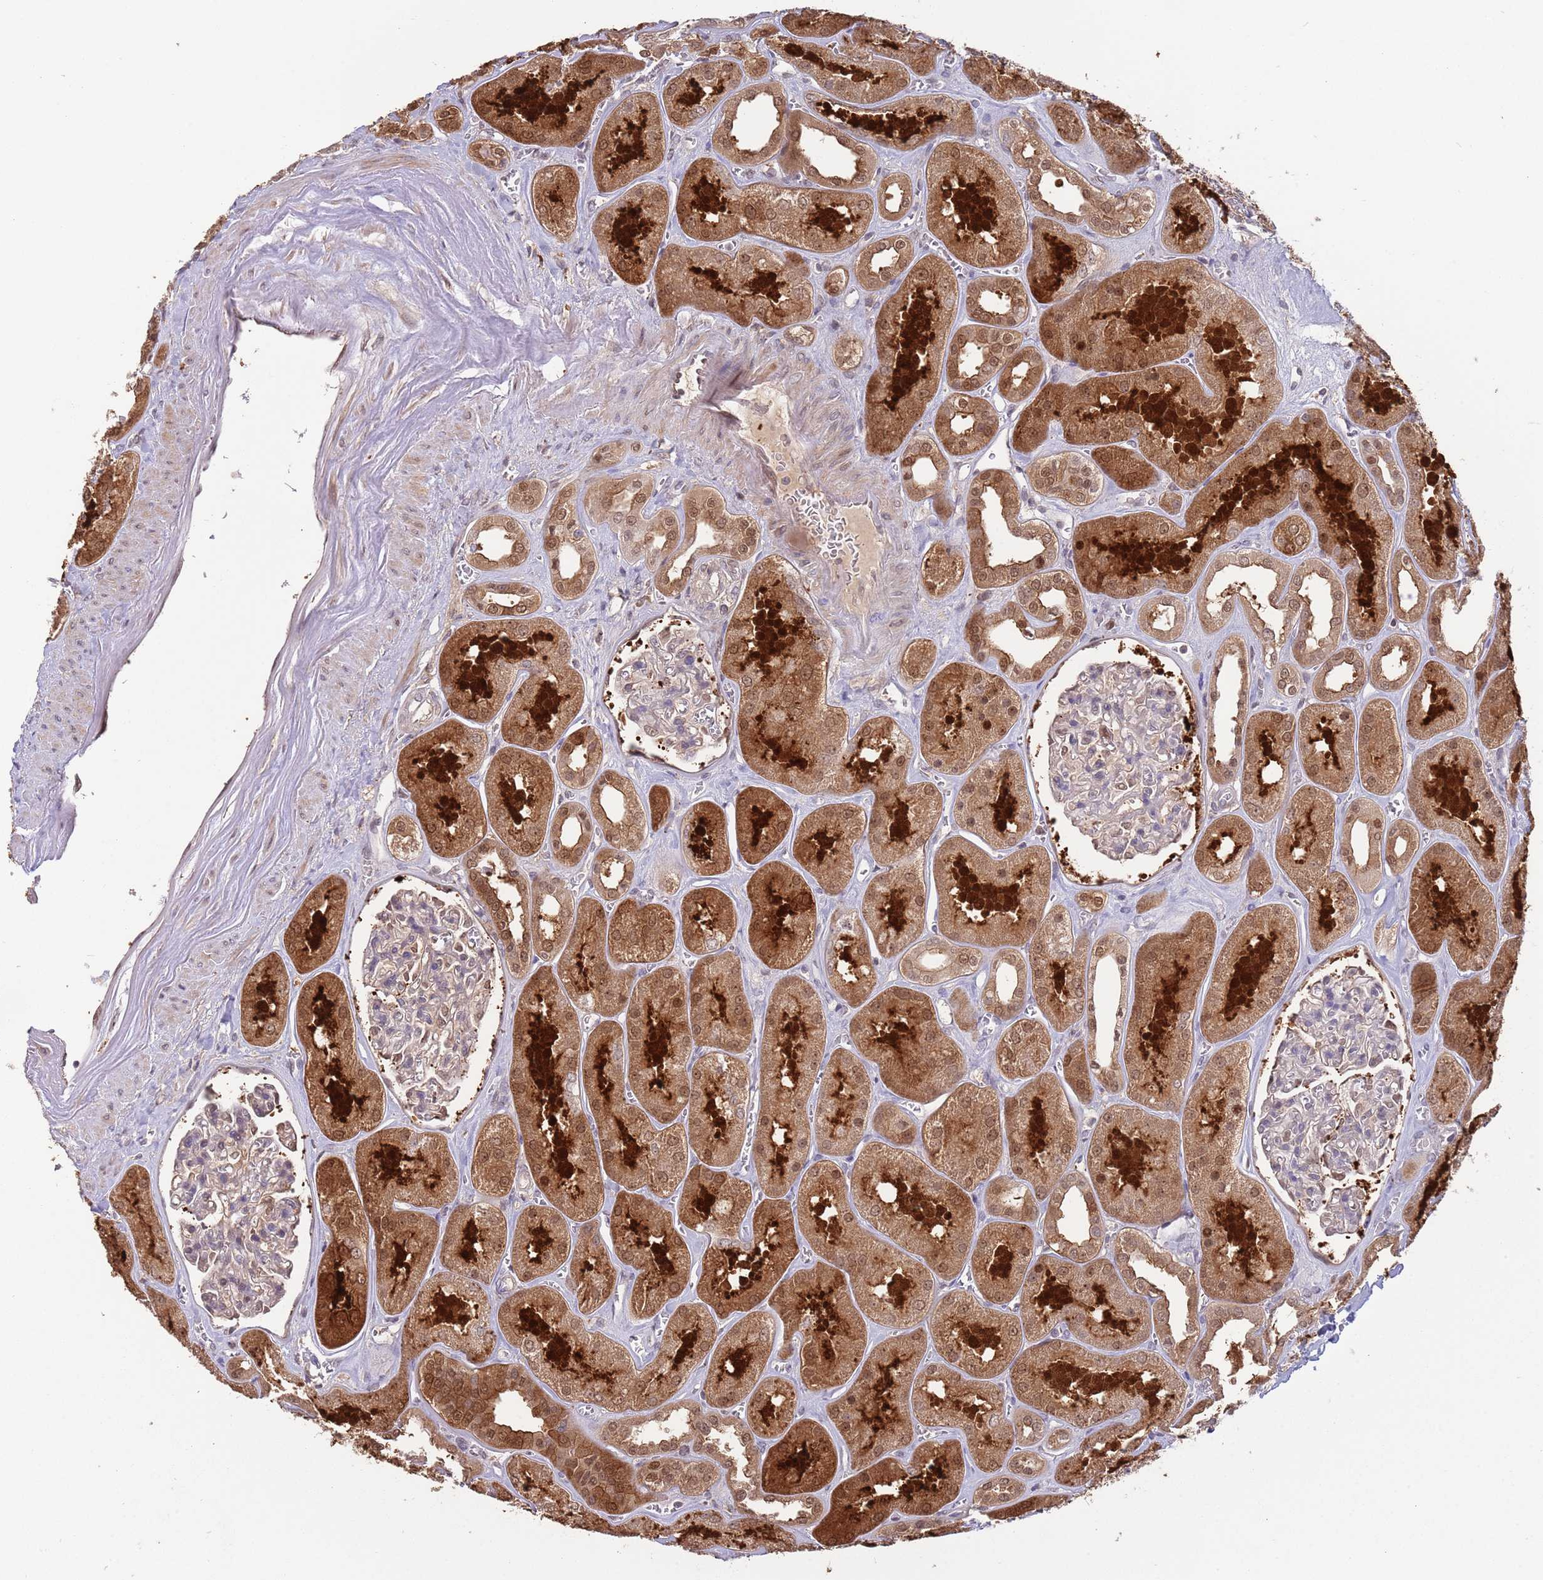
{"staining": {"intensity": "moderate", "quantity": "<25%", "location": "nuclear"}, "tissue": "kidney", "cell_type": "Cells in glomeruli", "image_type": "normal", "snomed": [{"axis": "morphology", "description": "Normal tissue, NOS"}, {"axis": "morphology", "description": "Adenocarcinoma, NOS"}, {"axis": "topography", "description": "Kidney"}], "caption": "The image exhibits immunohistochemical staining of unremarkable kidney. There is moderate nuclear positivity is appreciated in about <25% of cells in glomeruli. Using DAB (brown) and hematoxylin (blue) stains, captured at high magnification using brightfield microscopy.", "gene": "SALL1", "patient": {"sex": "female", "age": 68}}